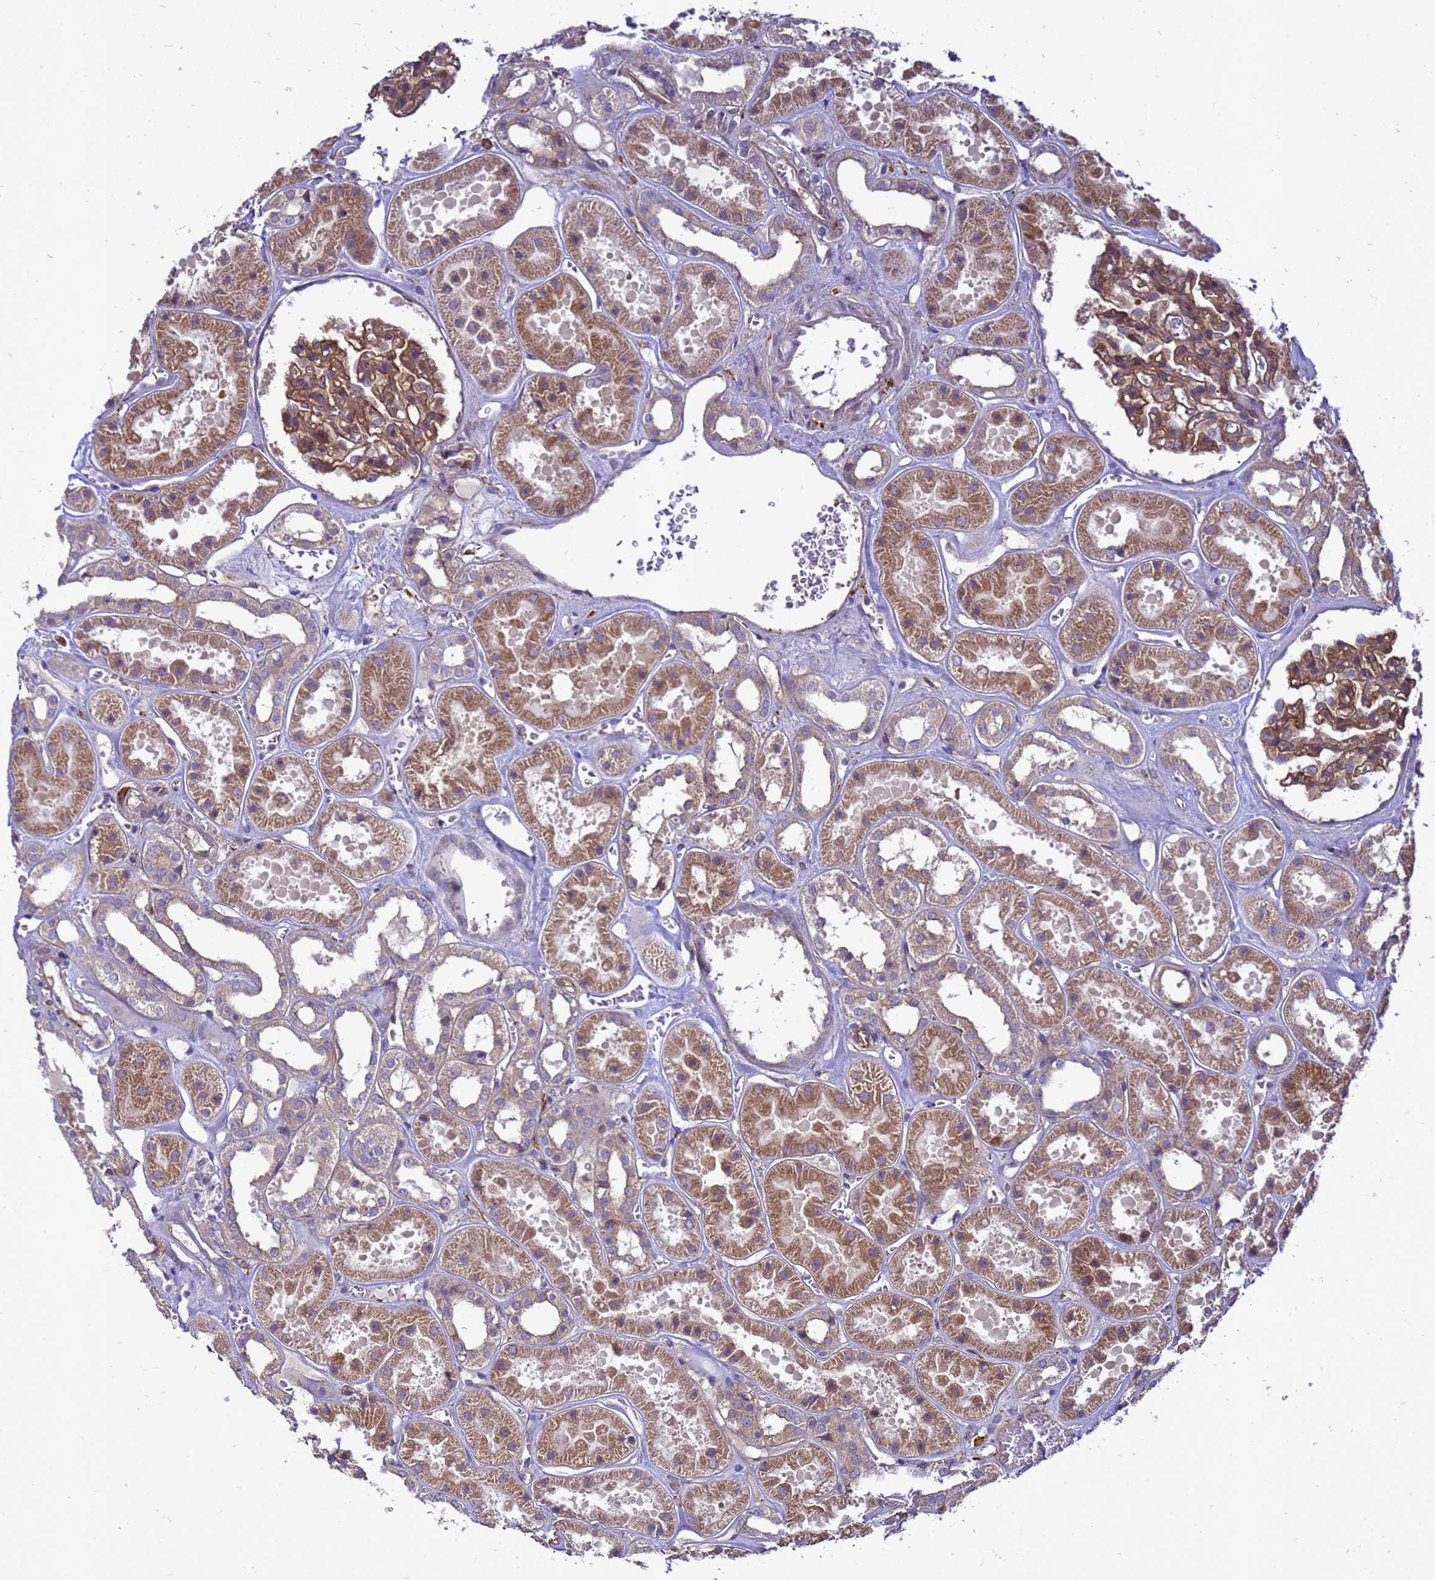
{"staining": {"intensity": "moderate", "quantity": ">75%", "location": "cytoplasmic/membranous"}, "tissue": "kidney", "cell_type": "Cells in glomeruli", "image_type": "normal", "snomed": [{"axis": "morphology", "description": "Normal tissue, NOS"}, {"axis": "topography", "description": "Kidney"}], "caption": "Immunohistochemical staining of benign kidney displays moderate cytoplasmic/membranous protein staining in about >75% of cells in glomeruli. Using DAB (brown) and hematoxylin (blue) stains, captured at high magnification using brightfield microscopy.", "gene": "RNF215", "patient": {"sex": "female", "age": 41}}